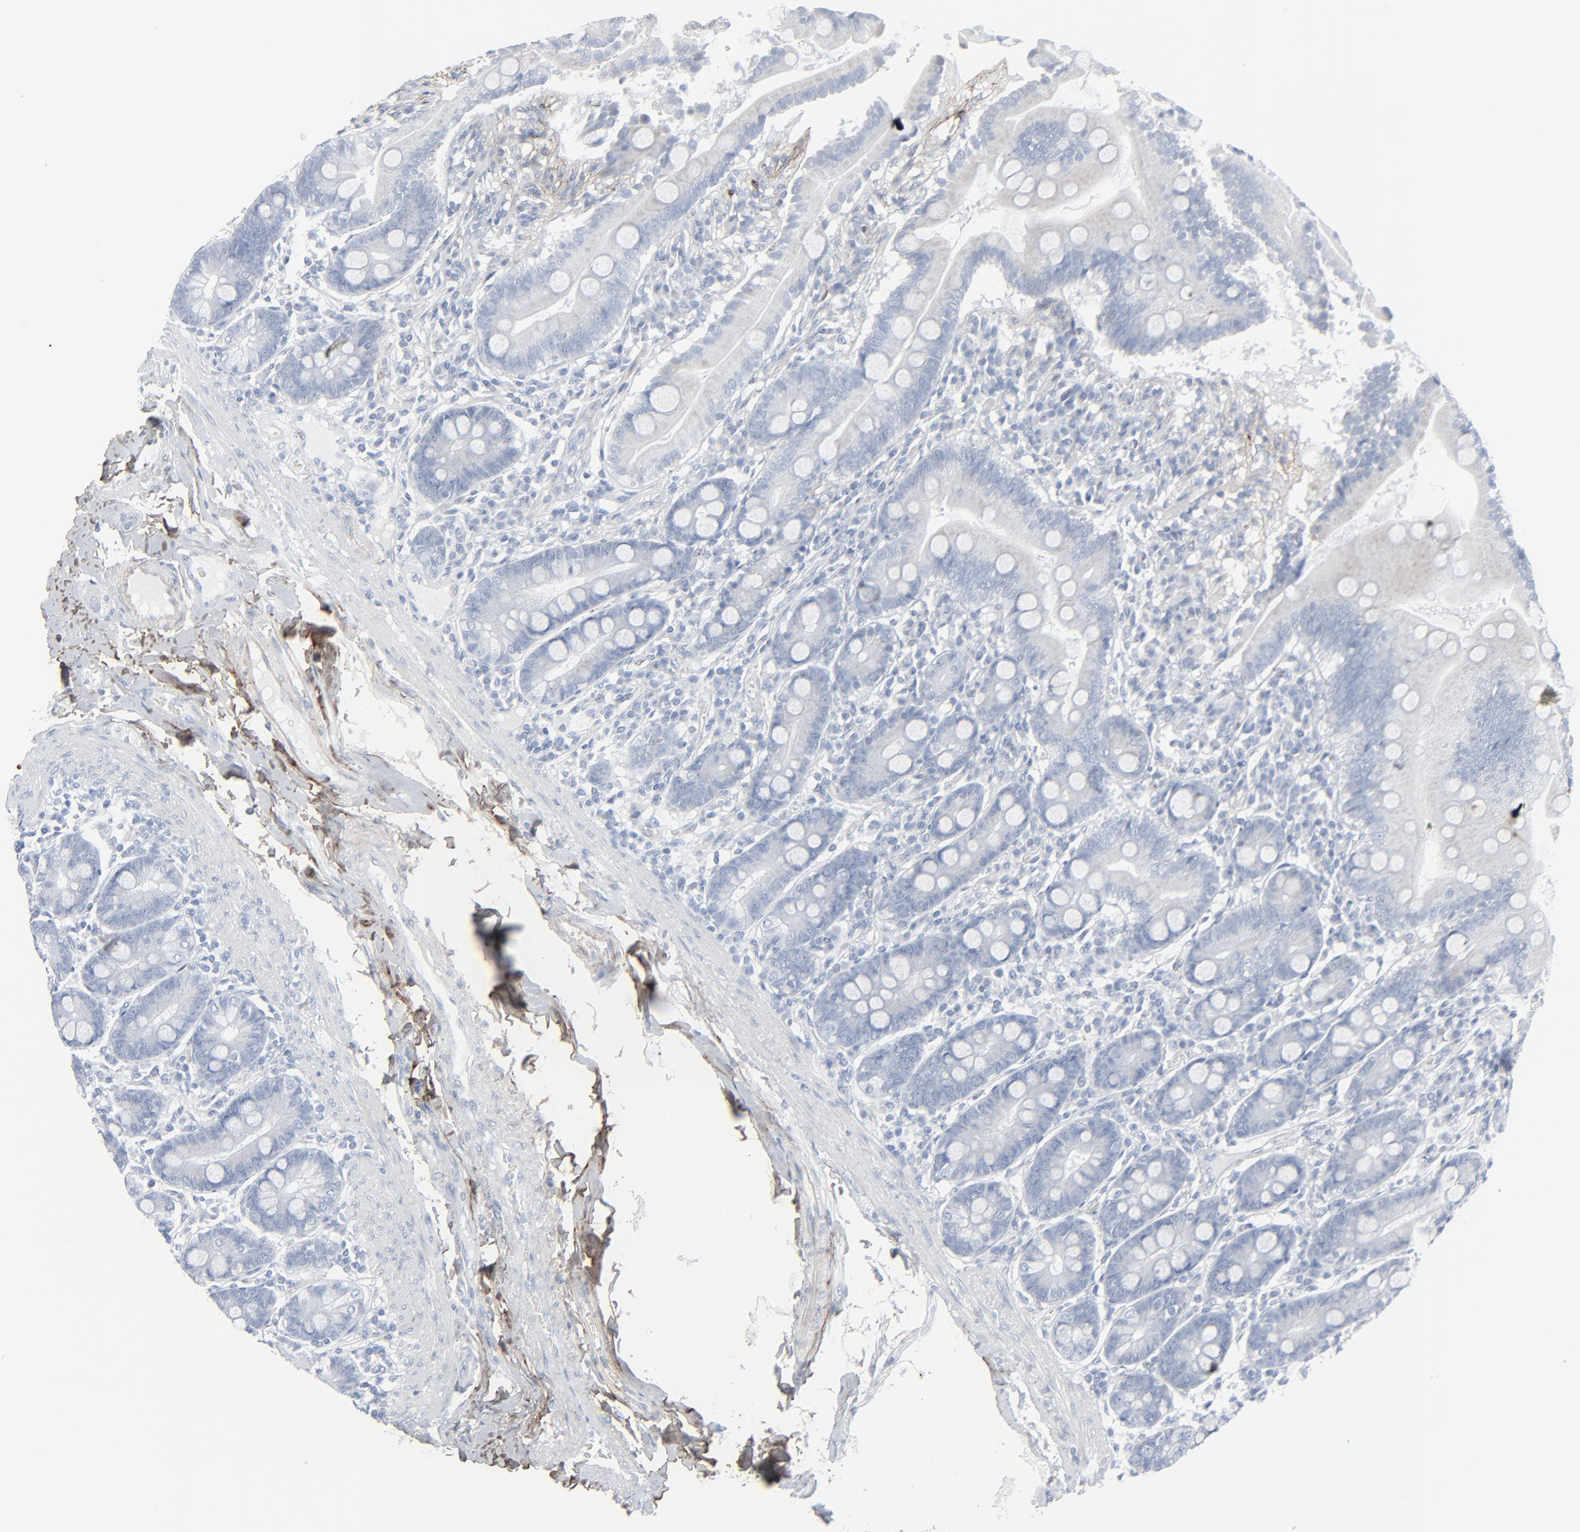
{"staining": {"intensity": "negative", "quantity": "none", "location": "none"}, "tissue": "duodenum", "cell_type": "Glandular cells", "image_type": "normal", "snomed": [{"axis": "morphology", "description": "Normal tissue, NOS"}, {"axis": "topography", "description": "Duodenum"}], "caption": "Immunohistochemical staining of unremarkable duodenum demonstrates no significant expression in glandular cells. (DAB (3,3'-diaminobenzidine) immunohistochemistry (IHC) with hematoxylin counter stain).", "gene": "BGN", "patient": {"sex": "male", "age": 50}}